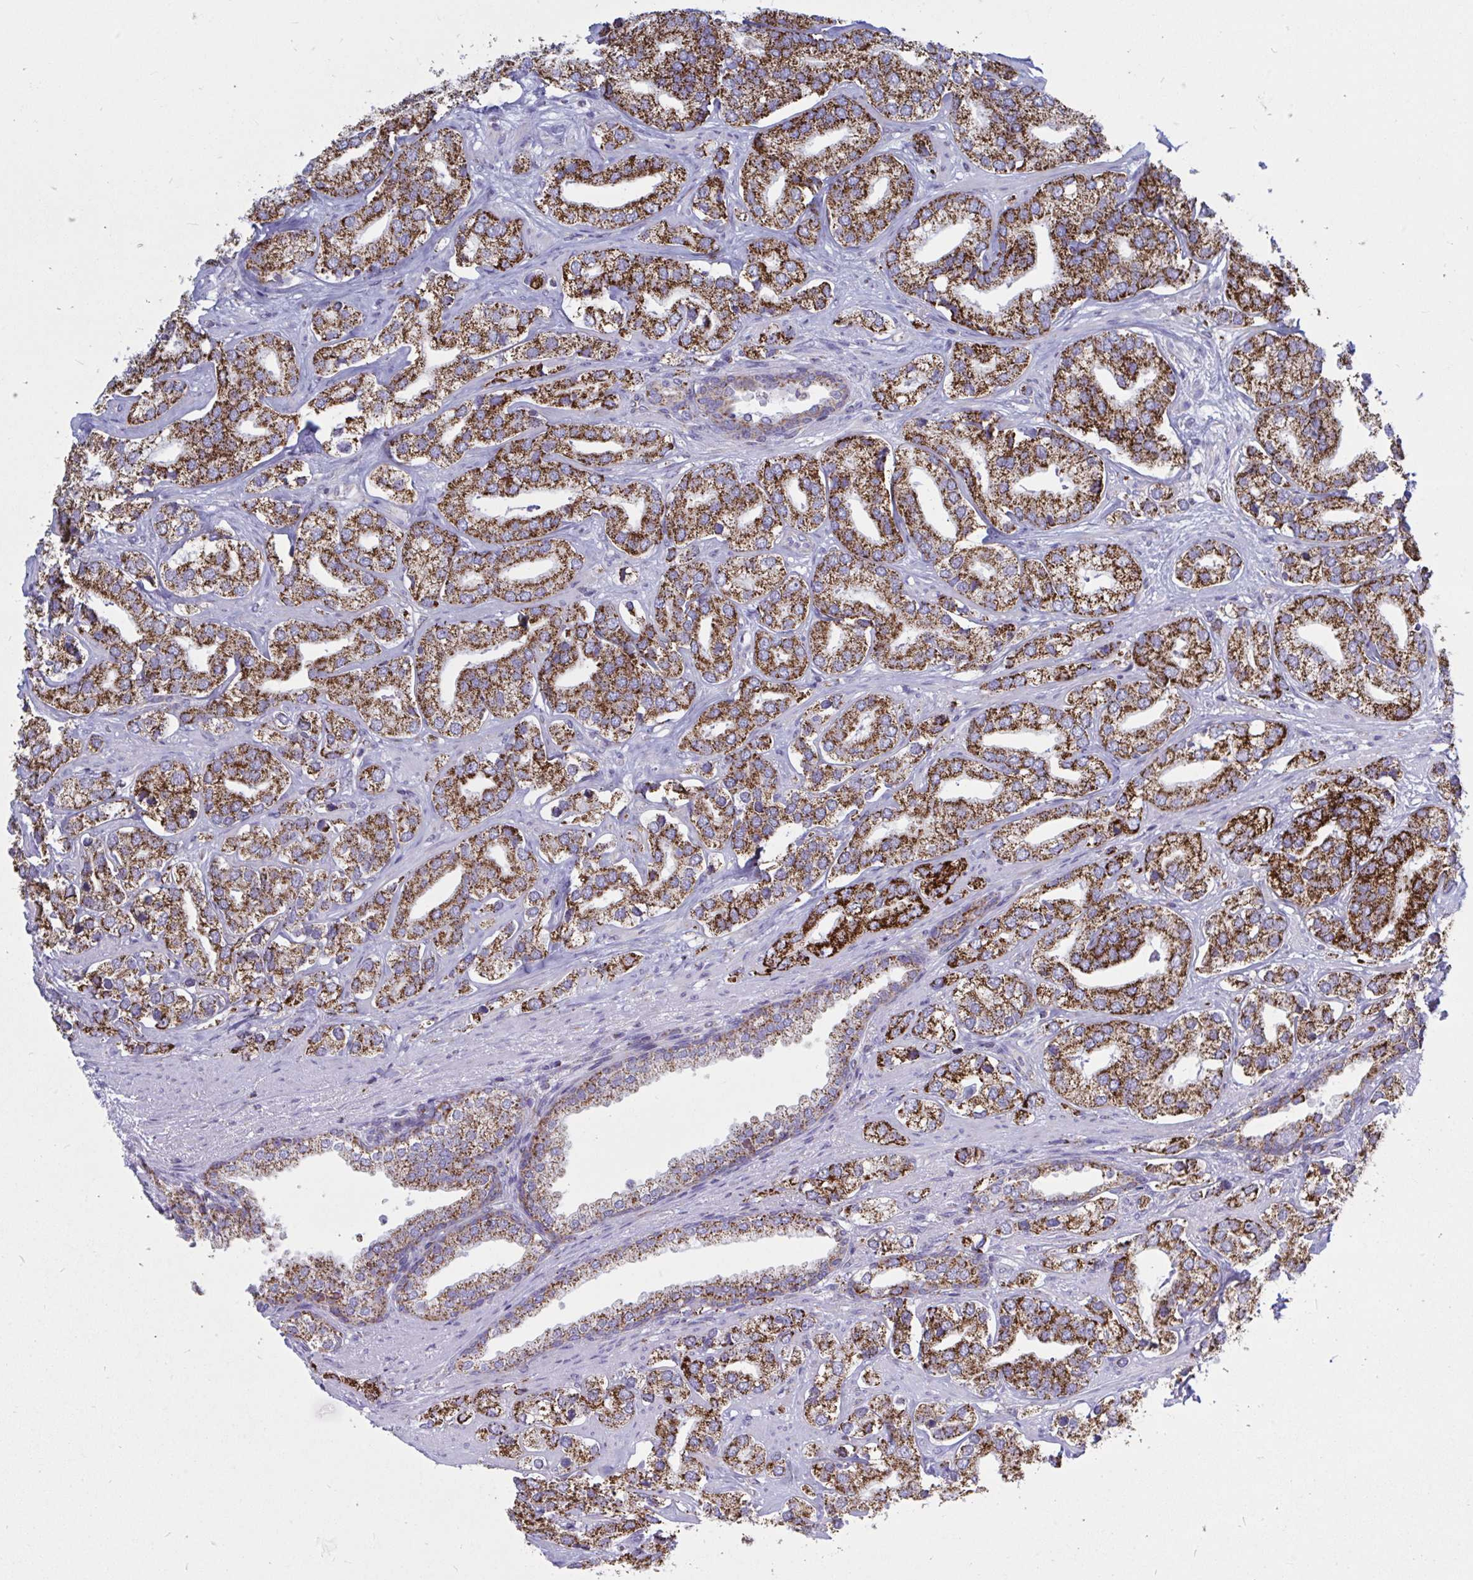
{"staining": {"intensity": "strong", "quantity": ">75%", "location": "cytoplasmic/membranous"}, "tissue": "prostate cancer", "cell_type": "Tumor cells", "image_type": "cancer", "snomed": [{"axis": "morphology", "description": "Adenocarcinoma, High grade"}, {"axis": "topography", "description": "Prostate"}], "caption": "The image shows a brown stain indicating the presence of a protein in the cytoplasmic/membranous of tumor cells in prostate cancer (adenocarcinoma (high-grade)).", "gene": "HSPE1", "patient": {"sex": "male", "age": 58}}